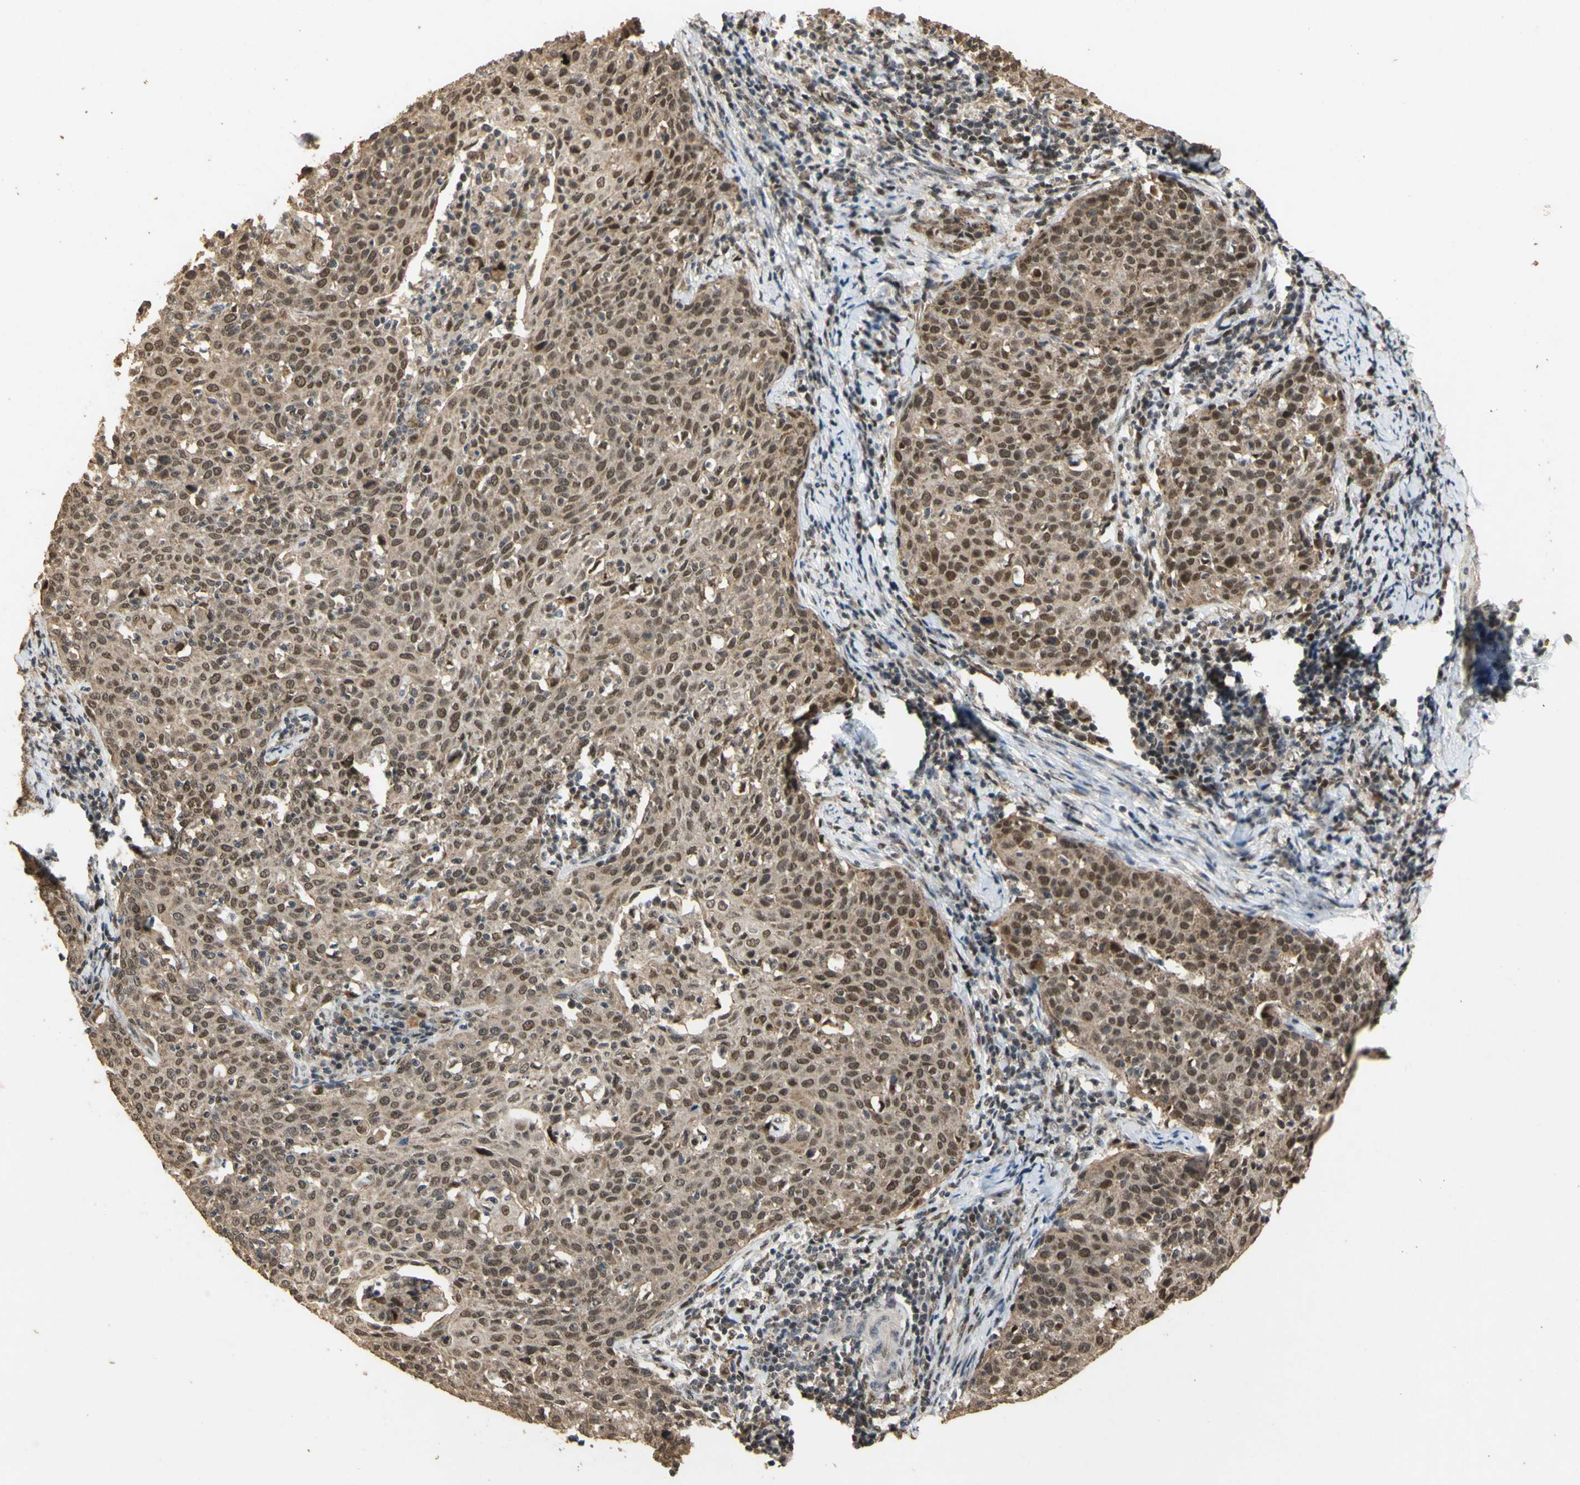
{"staining": {"intensity": "moderate", "quantity": ">75%", "location": "cytoplasmic/membranous,nuclear"}, "tissue": "cervical cancer", "cell_type": "Tumor cells", "image_type": "cancer", "snomed": [{"axis": "morphology", "description": "Squamous cell carcinoma, NOS"}, {"axis": "topography", "description": "Cervix"}], "caption": "Protein expression analysis of cervical squamous cell carcinoma demonstrates moderate cytoplasmic/membranous and nuclear expression in approximately >75% of tumor cells.", "gene": "GTF2E2", "patient": {"sex": "female", "age": 38}}